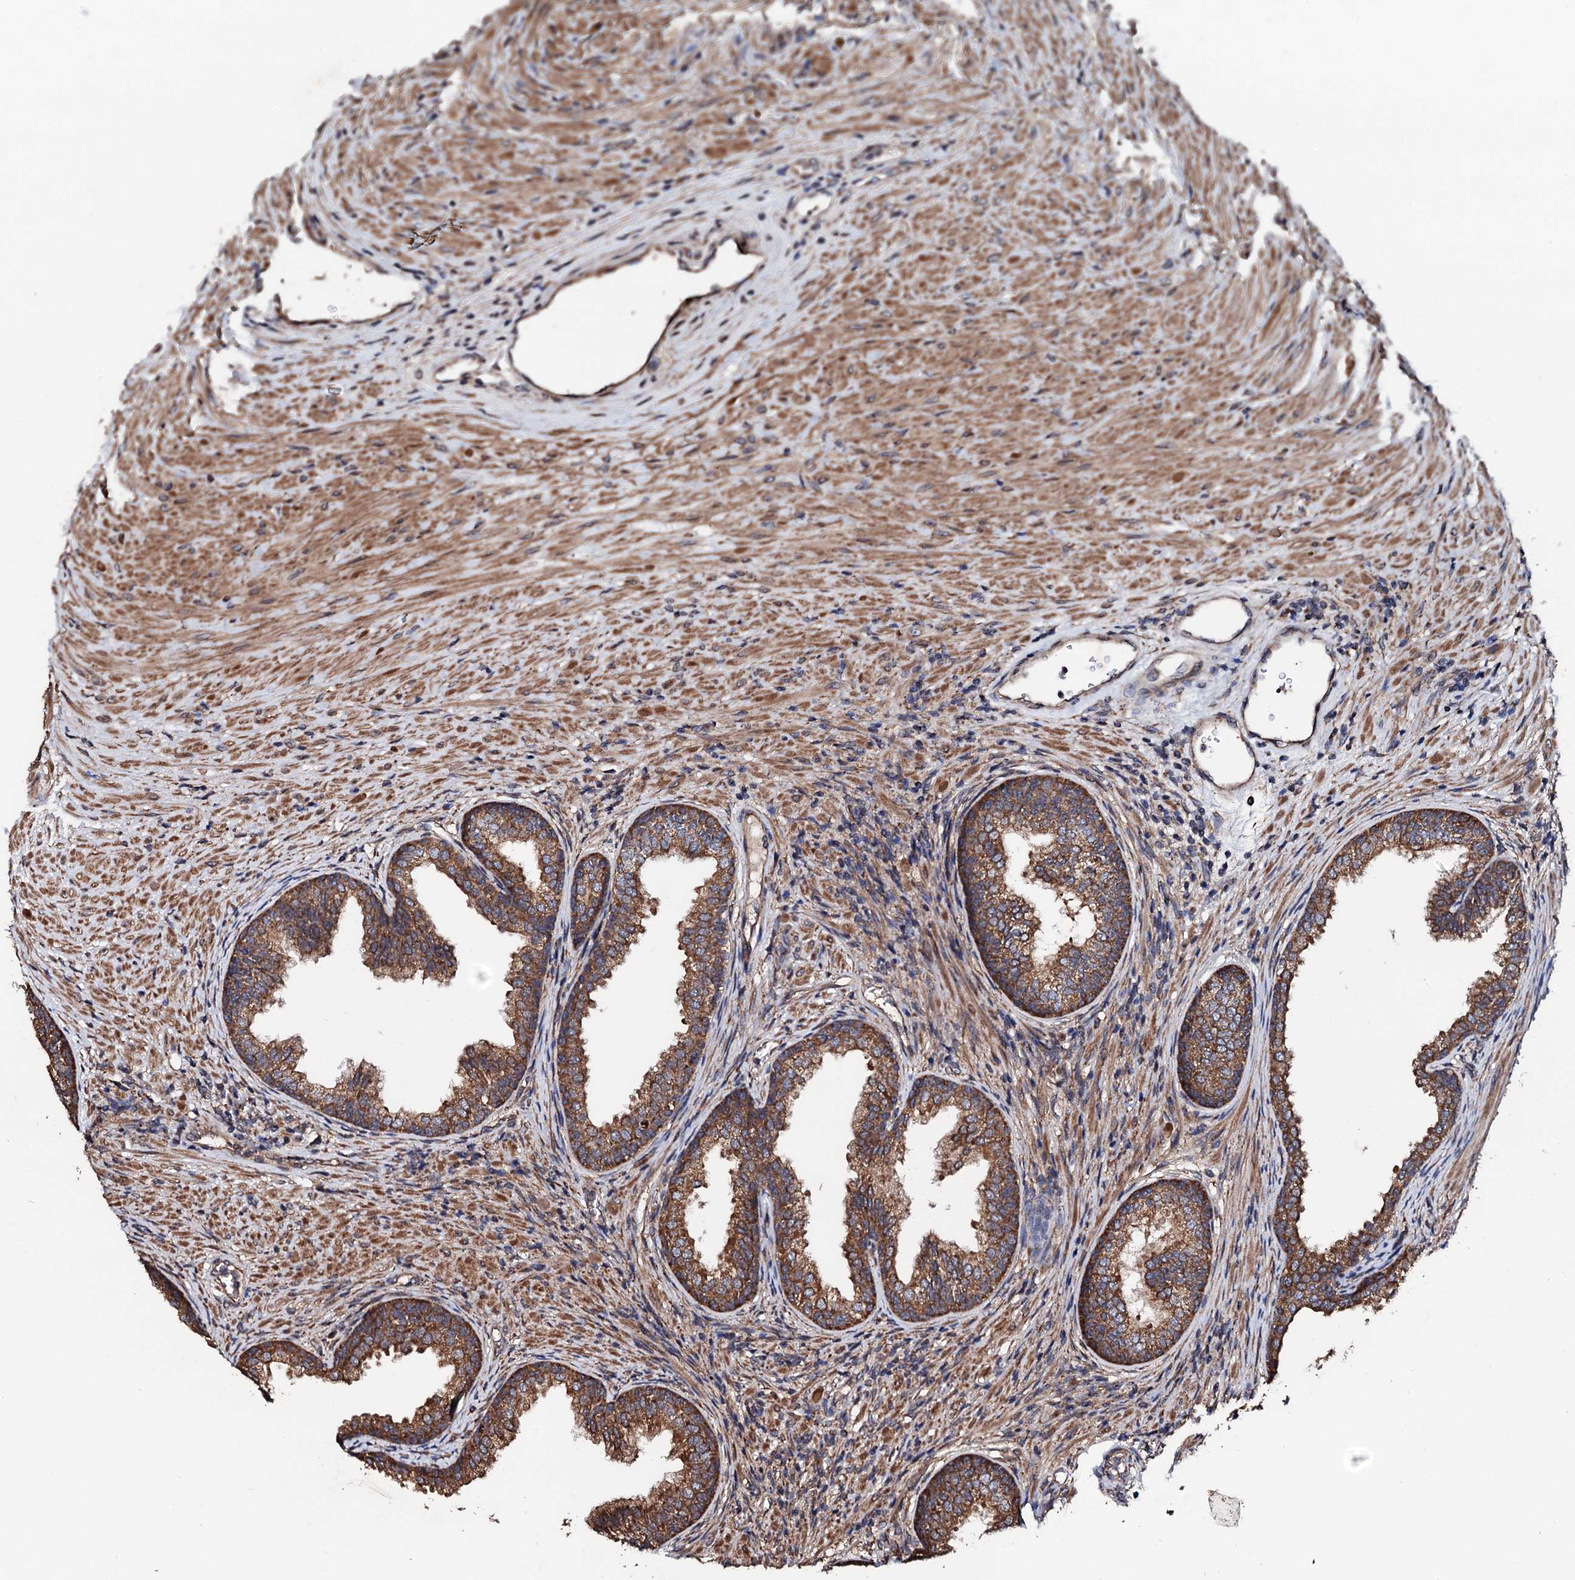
{"staining": {"intensity": "moderate", "quantity": ">75%", "location": "cytoplasmic/membranous"}, "tissue": "prostate", "cell_type": "Glandular cells", "image_type": "normal", "snomed": [{"axis": "morphology", "description": "Normal tissue, NOS"}, {"axis": "topography", "description": "Prostate"}], "caption": "Prostate stained with IHC shows moderate cytoplasmic/membranous positivity in approximately >75% of glandular cells. Ihc stains the protein of interest in brown and the nuclei are stained blue.", "gene": "CKAP5", "patient": {"sex": "male", "age": 76}}